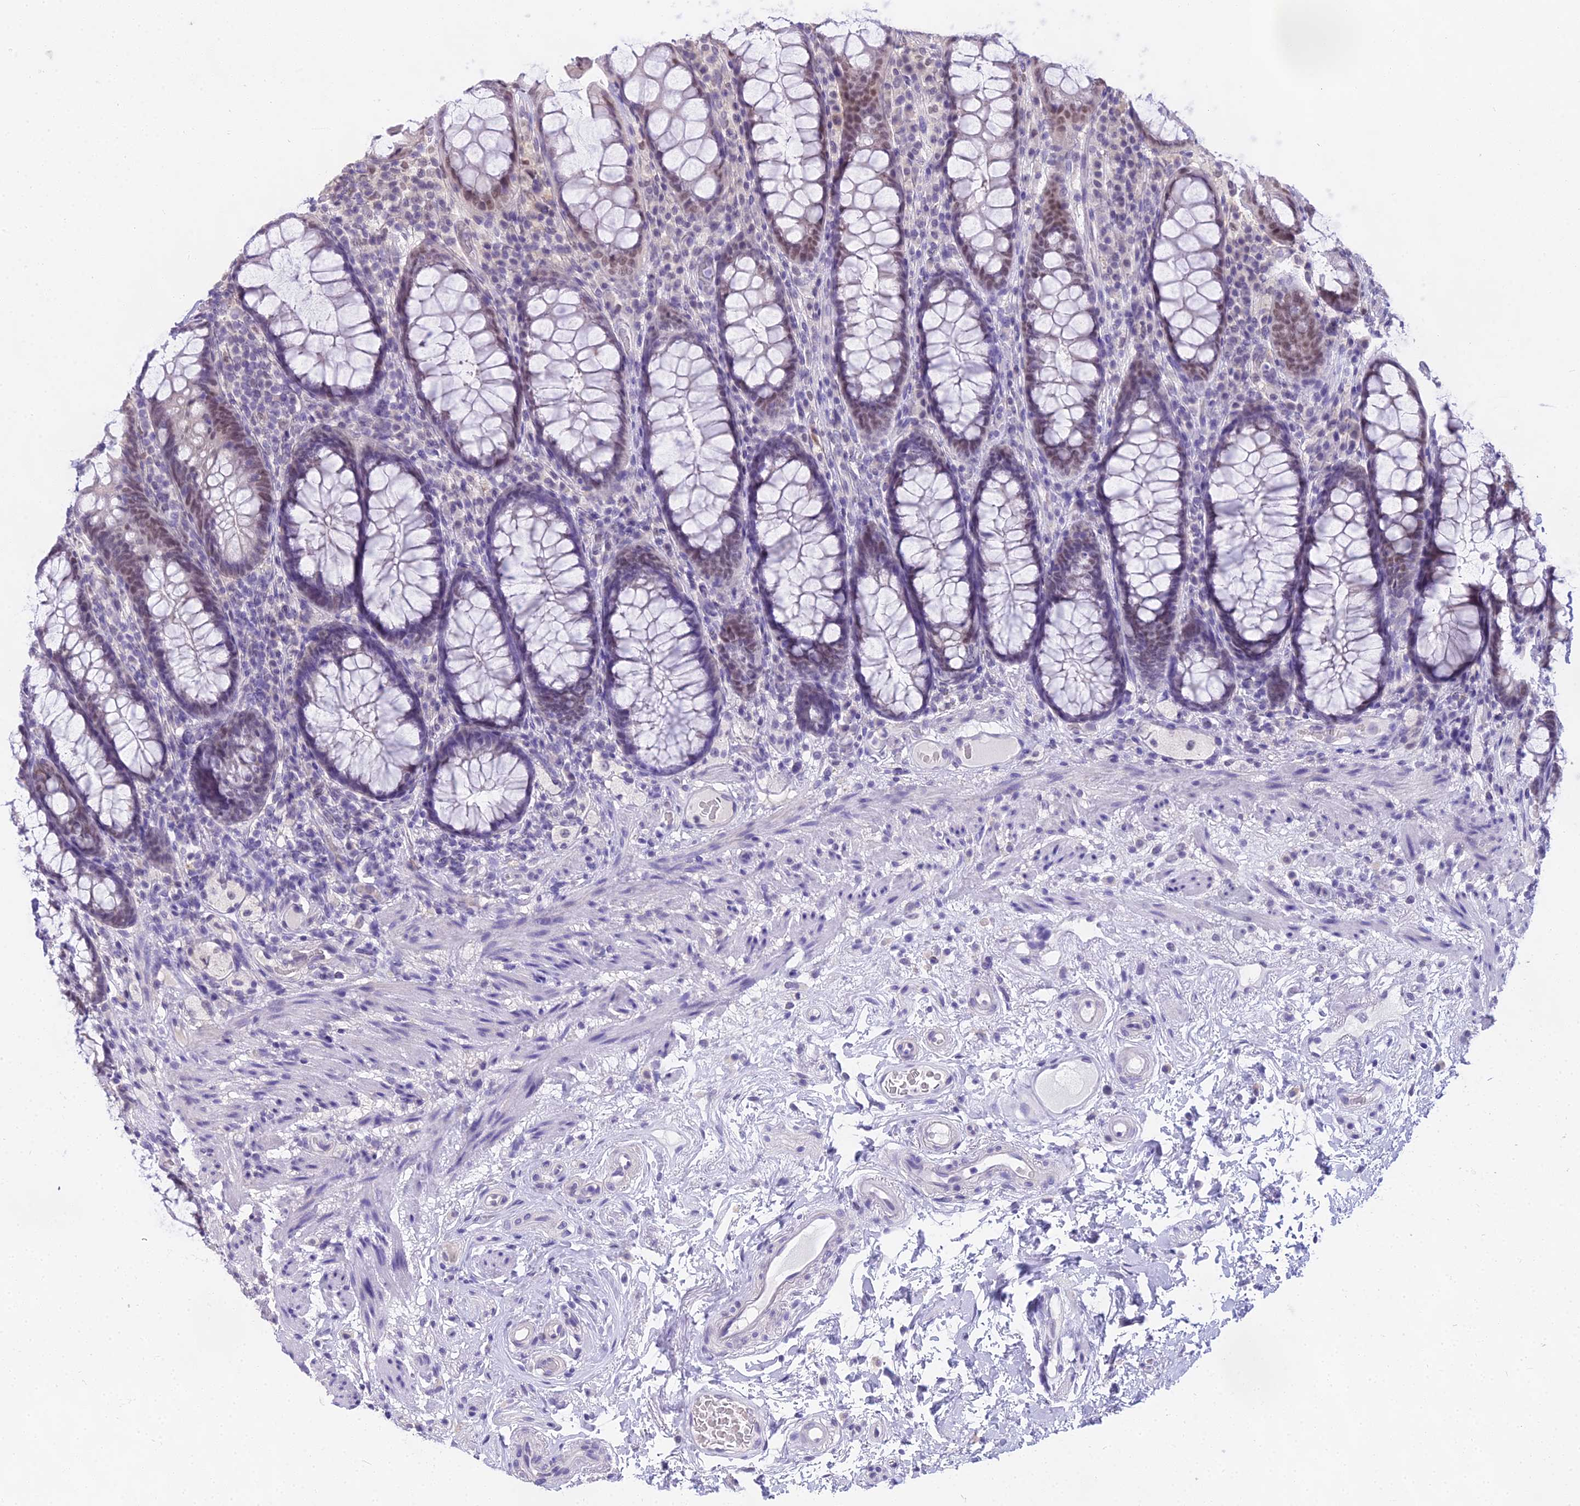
{"staining": {"intensity": "weak", "quantity": "25%-75%", "location": "cytoplasmic/membranous,nuclear"}, "tissue": "rectum", "cell_type": "Glandular cells", "image_type": "normal", "snomed": [{"axis": "morphology", "description": "Normal tissue, NOS"}, {"axis": "topography", "description": "Rectum"}], "caption": "Immunohistochemistry (IHC) photomicrograph of normal human rectum stained for a protein (brown), which reveals low levels of weak cytoplasmic/membranous,nuclear expression in approximately 25%-75% of glandular cells.", "gene": "MAT2A", "patient": {"sex": "male", "age": 83}}